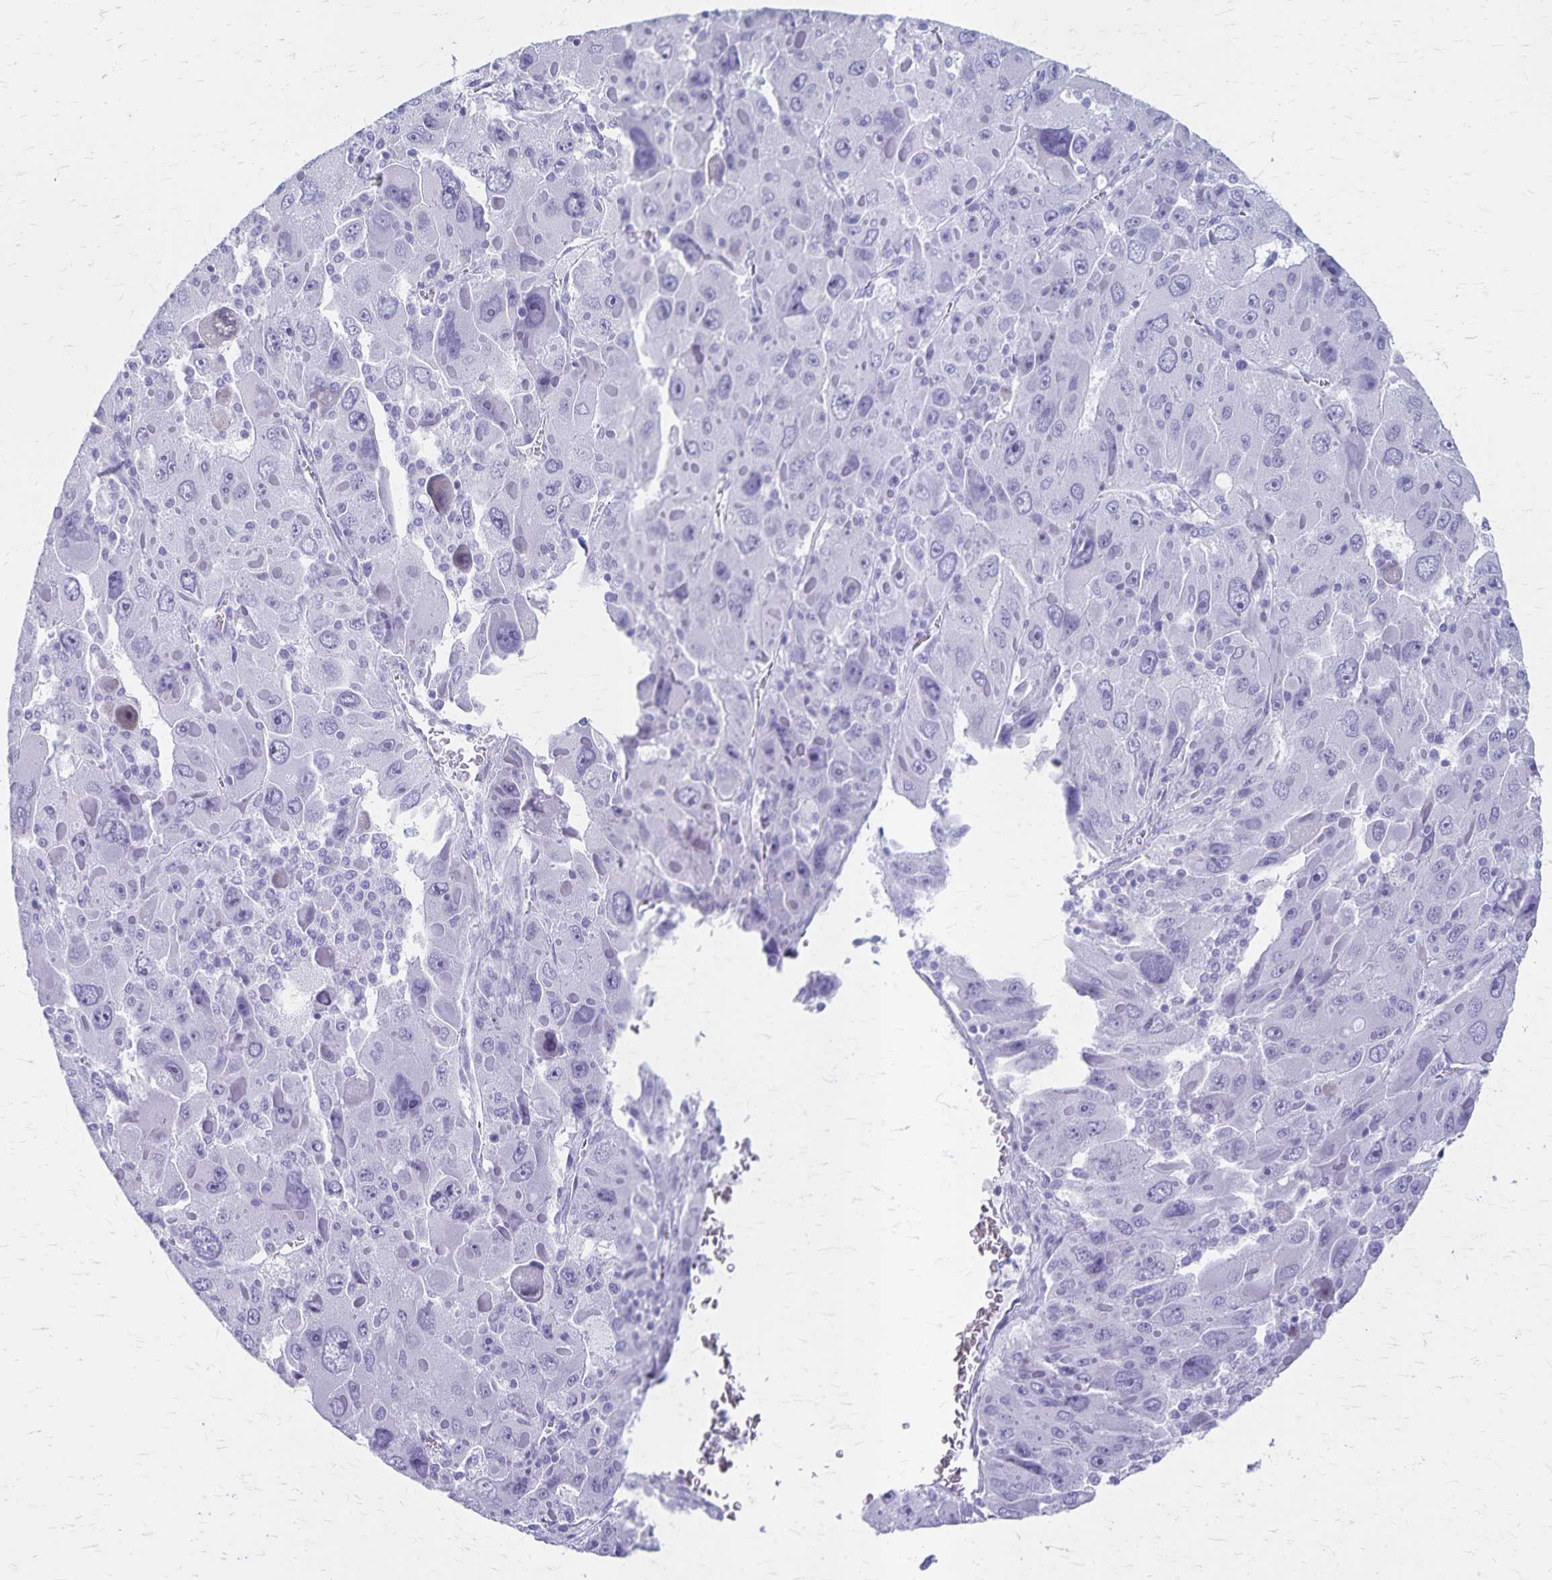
{"staining": {"intensity": "negative", "quantity": "none", "location": "none"}, "tissue": "liver cancer", "cell_type": "Tumor cells", "image_type": "cancer", "snomed": [{"axis": "morphology", "description": "Carcinoma, Hepatocellular, NOS"}, {"axis": "topography", "description": "Liver"}], "caption": "Tumor cells show no significant staining in hepatocellular carcinoma (liver).", "gene": "GPBAR1", "patient": {"sex": "female", "age": 41}}